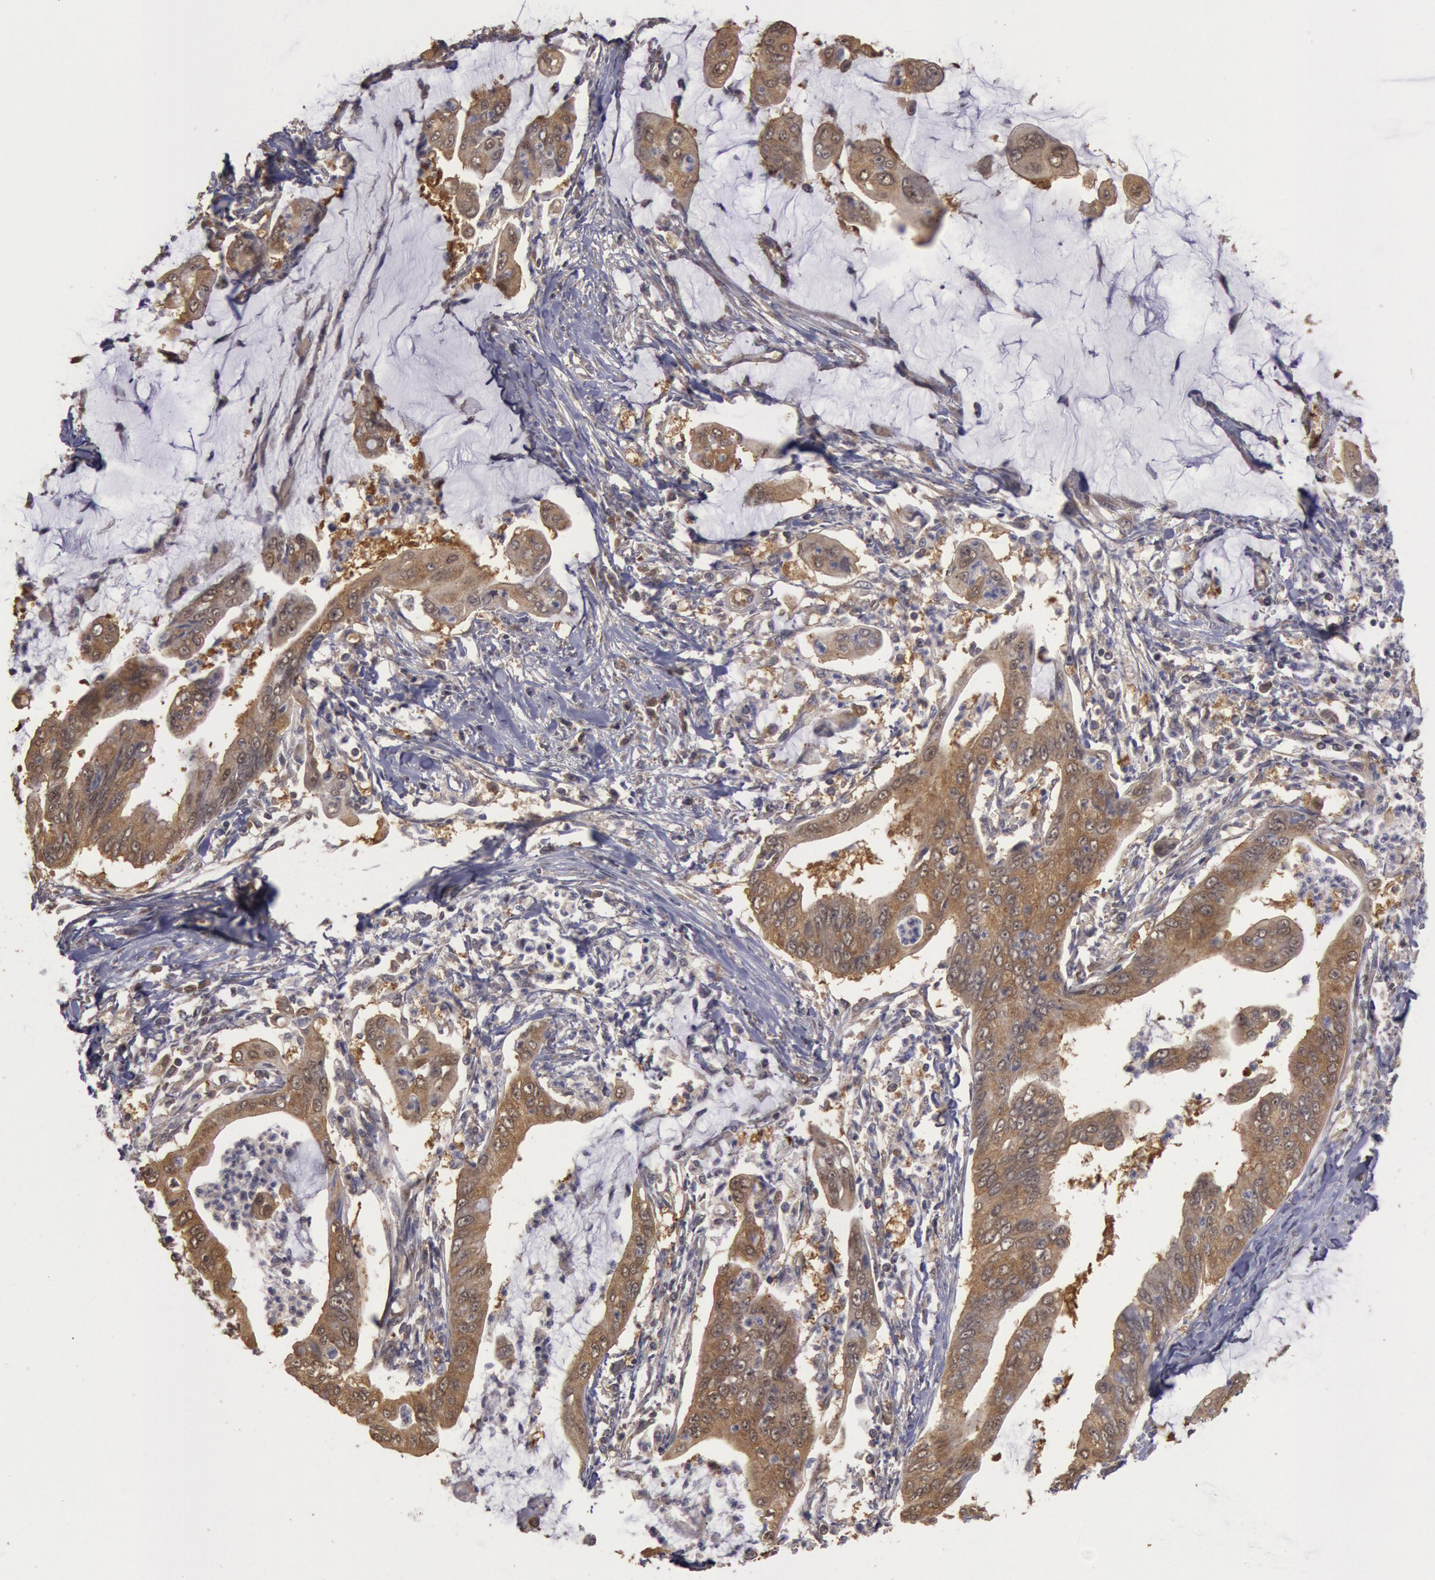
{"staining": {"intensity": "weak", "quantity": ">75%", "location": "cytoplasmic/membranous"}, "tissue": "stomach cancer", "cell_type": "Tumor cells", "image_type": "cancer", "snomed": [{"axis": "morphology", "description": "Adenocarcinoma, NOS"}, {"axis": "topography", "description": "Stomach, upper"}], "caption": "IHC micrograph of human adenocarcinoma (stomach) stained for a protein (brown), which demonstrates low levels of weak cytoplasmic/membranous staining in approximately >75% of tumor cells.", "gene": "USP14", "patient": {"sex": "male", "age": 80}}